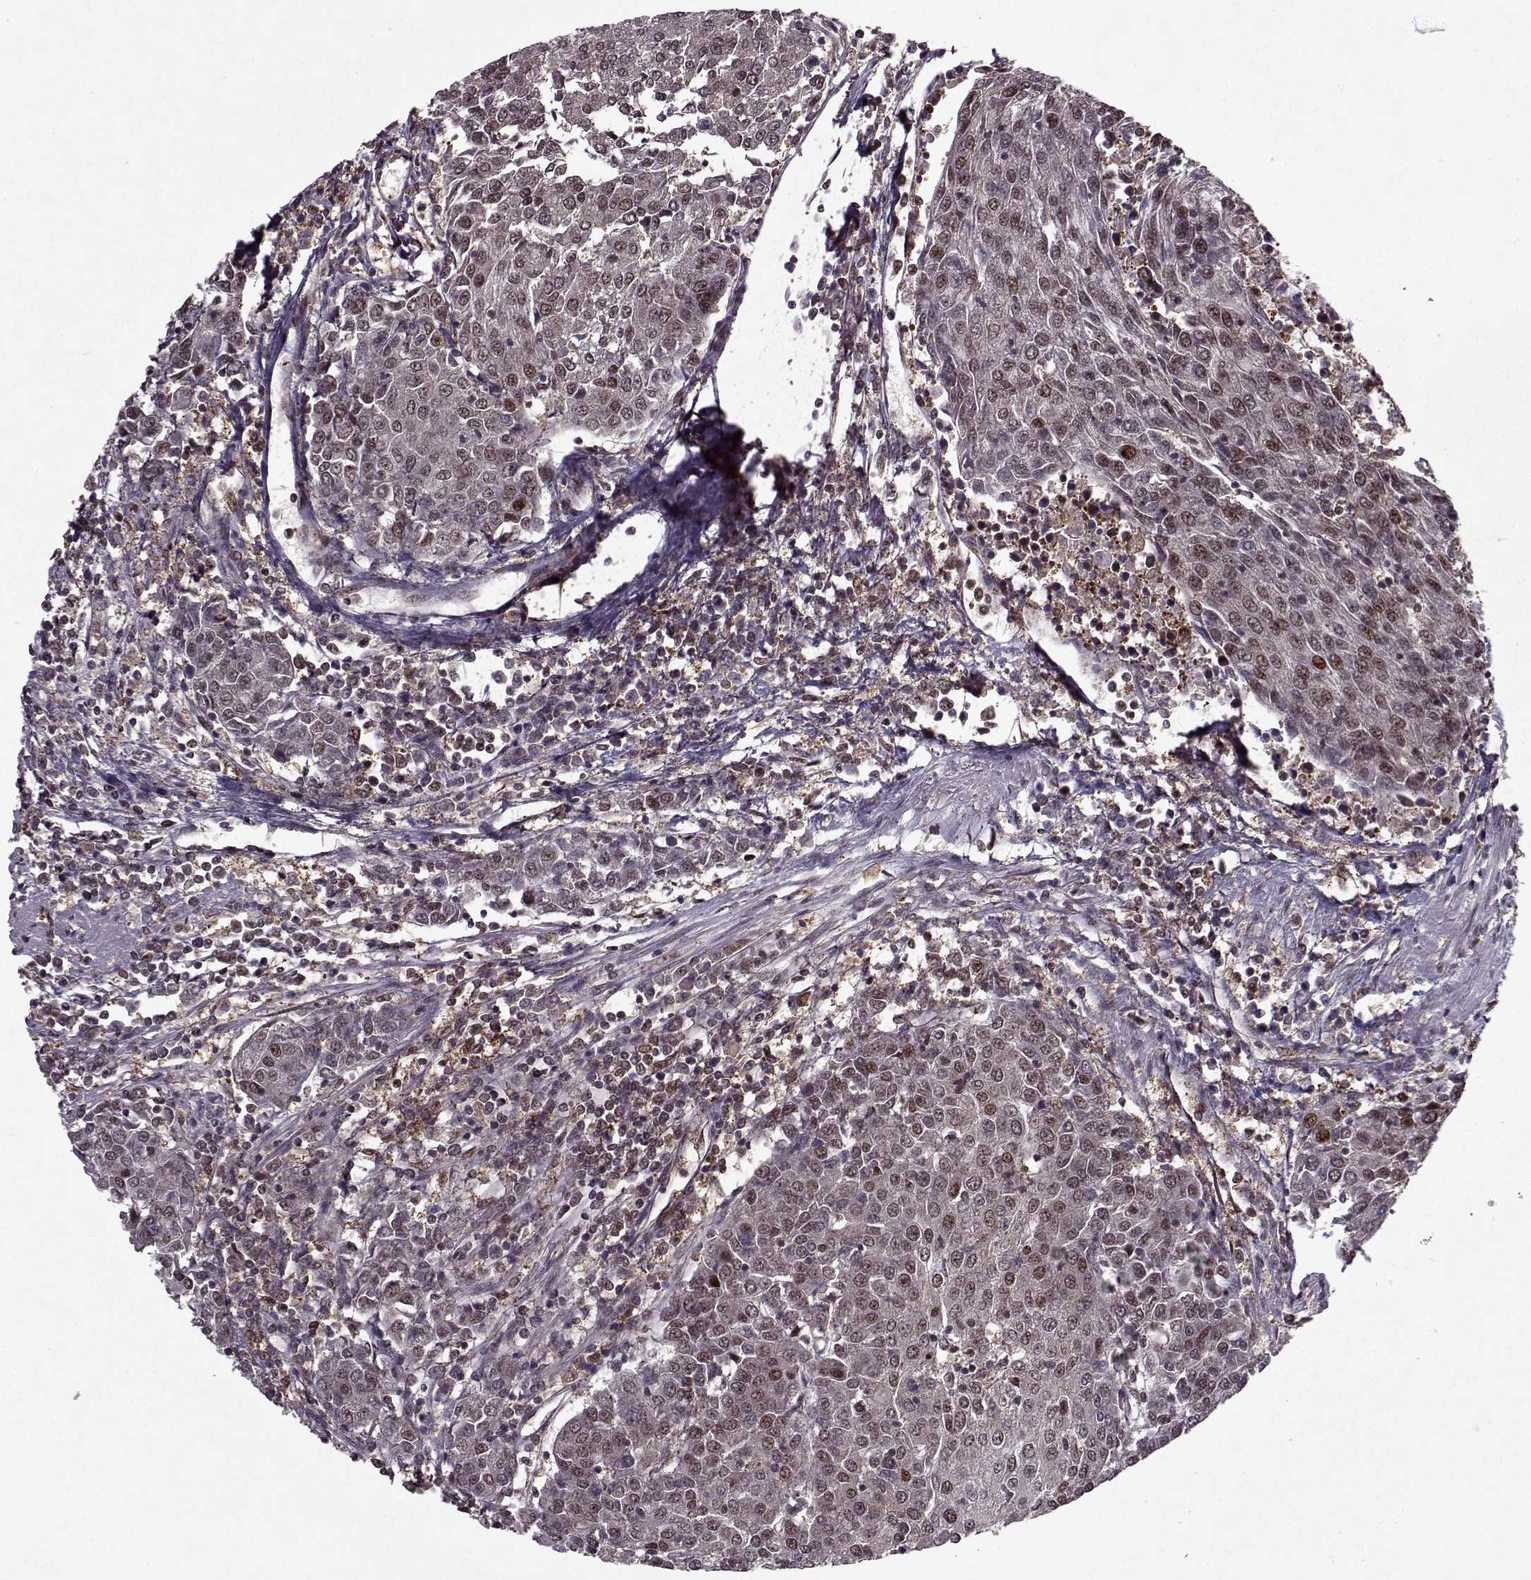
{"staining": {"intensity": "weak", "quantity": "<25%", "location": "nuclear"}, "tissue": "urothelial cancer", "cell_type": "Tumor cells", "image_type": "cancer", "snomed": [{"axis": "morphology", "description": "Urothelial carcinoma, High grade"}, {"axis": "topography", "description": "Urinary bladder"}], "caption": "High power microscopy micrograph of an immunohistochemistry (IHC) photomicrograph of urothelial cancer, revealing no significant positivity in tumor cells. The staining was performed using DAB (3,3'-diaminobenzidine) to visualize the protein expression in brown, while the nuclei were stained in blue with hematoxylin (Magnification: 20x).", "gene": "PSMA7", "patient": {"sex": "female", "age": 85}}